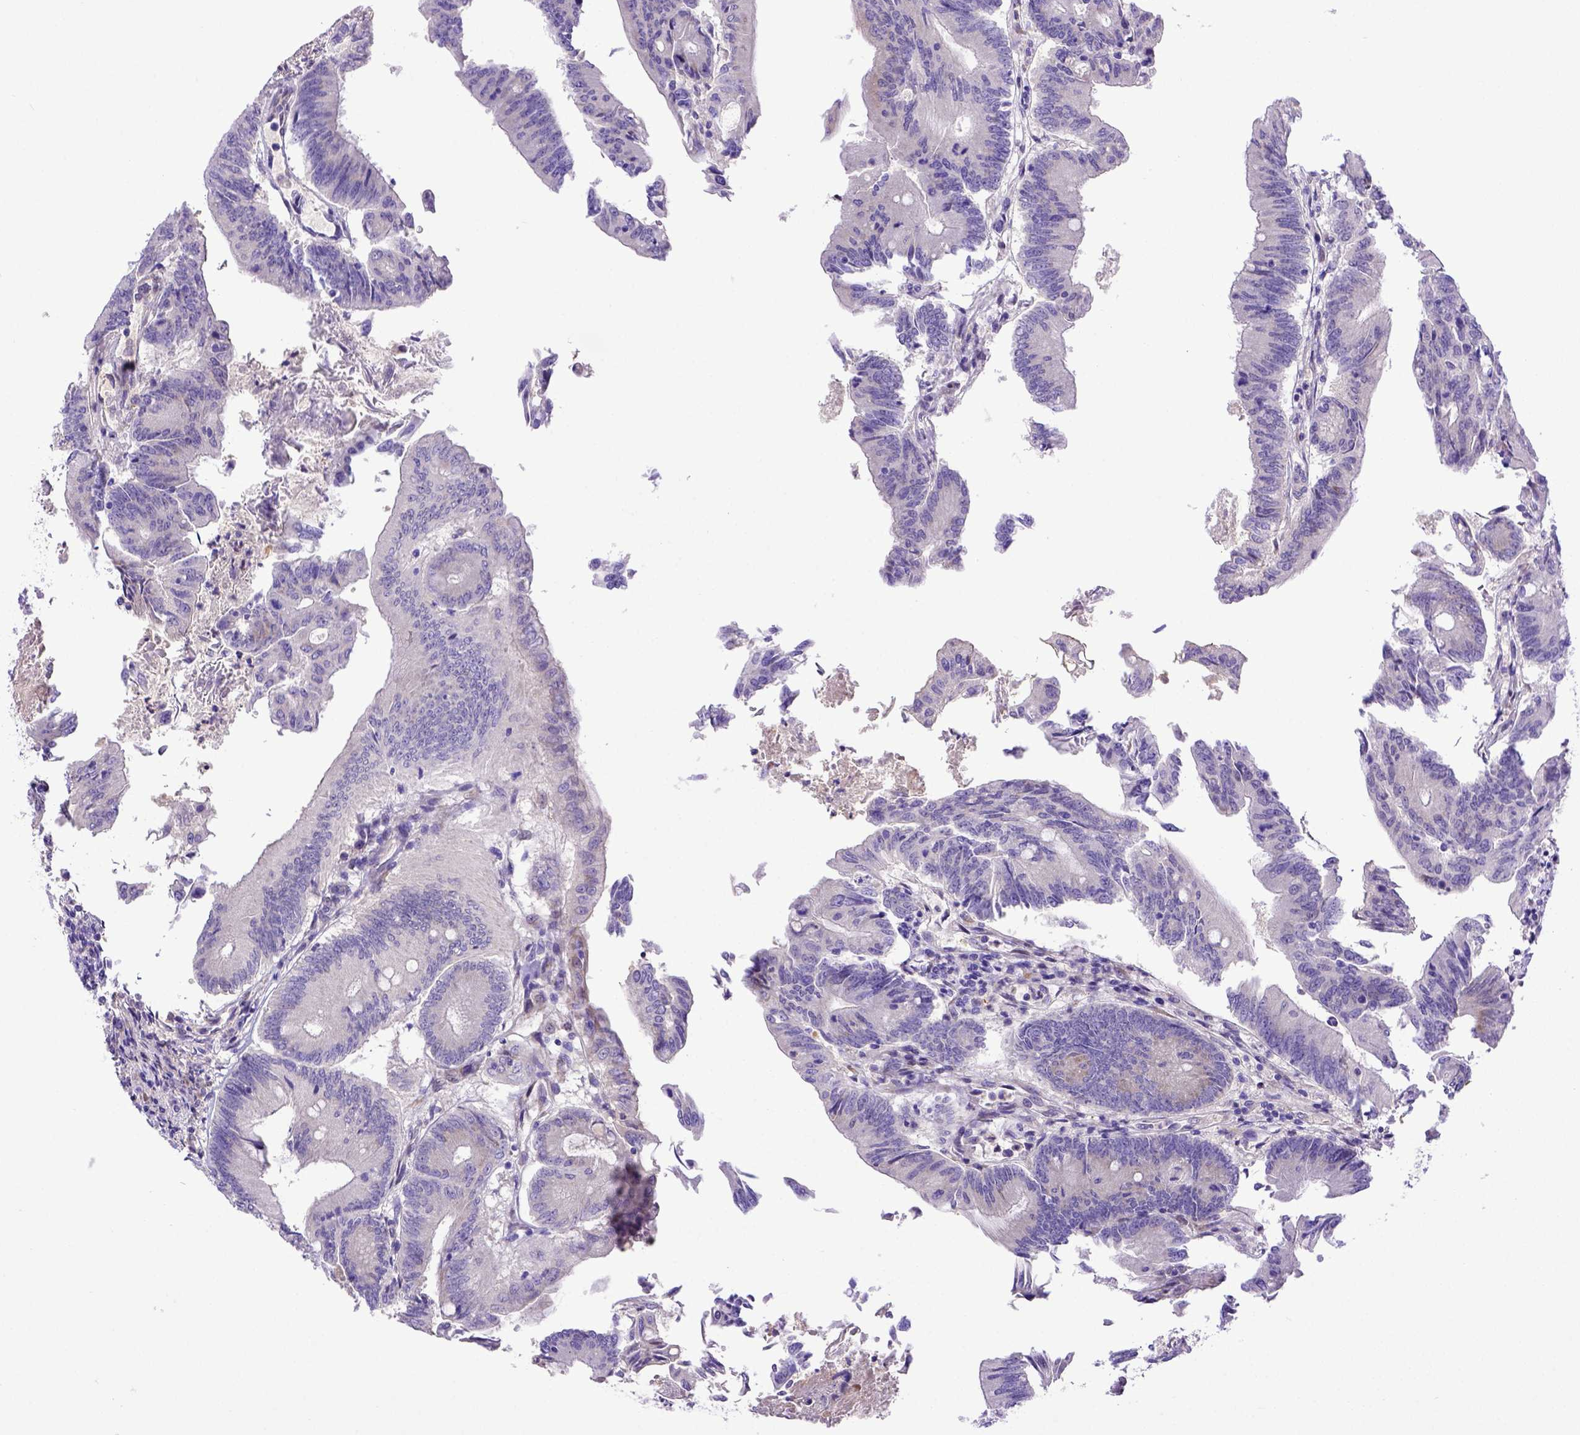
{"staining": {"intensity": "negative", "quantity": "none", "location": "none"}, "tissue": "colorectal cancer", "cell_type": "Tumor cells", "image_type": "cancer", "snomed": [{"axis": "morphology", "description": "Adenocarcinoma, NOS"}, {"axis": "topography", "description": "Colon"}], "caption": "Micrograph shows no protein expression in tumor cells of colorectal cancer (adenocarcinoma) tissue.", "gene": "CFAP300", "patient": {"sex": "female", "age": 70}}